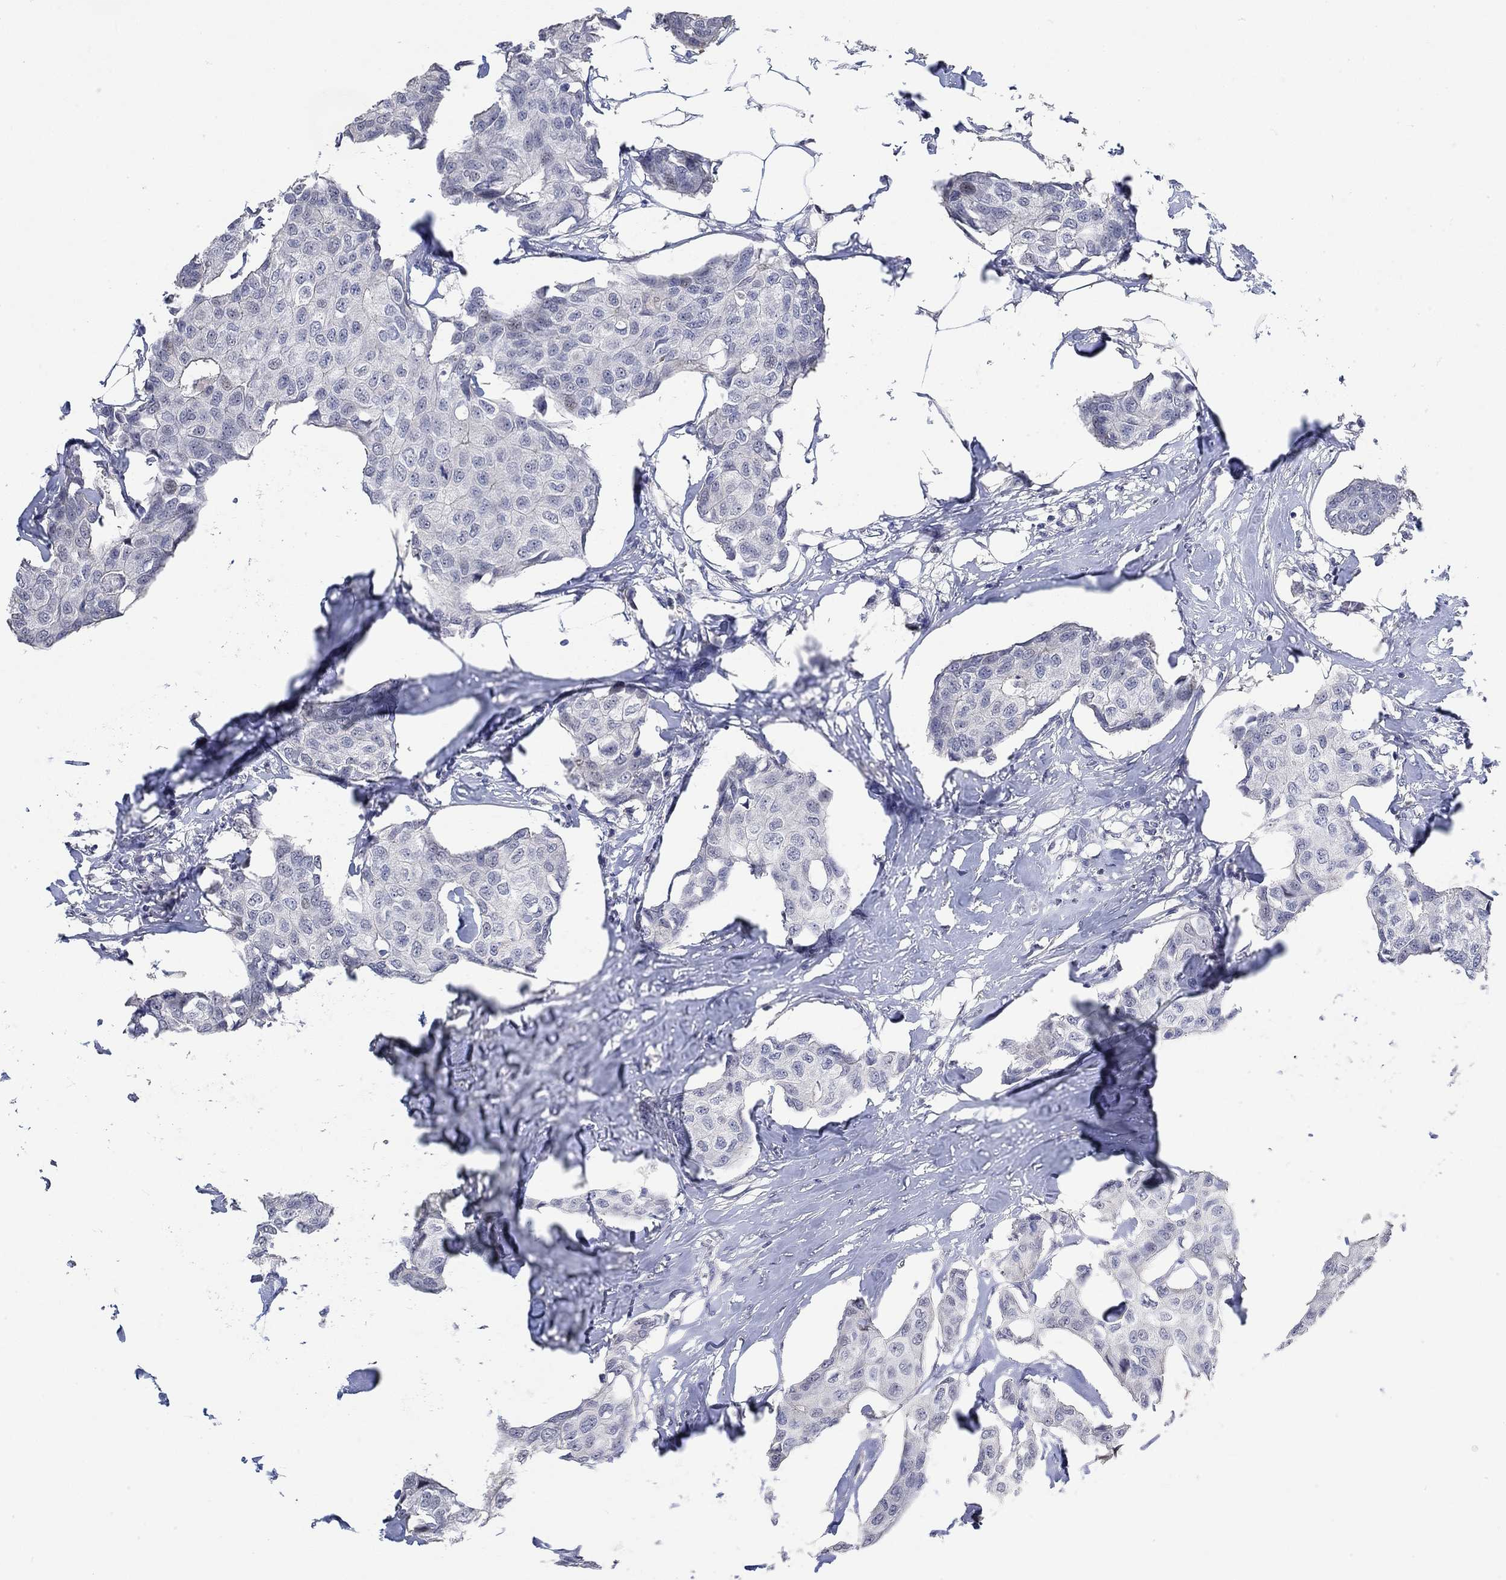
{"staining": {"intensity": "negative", "quantity": "none", "location": "none"}, "tissue": "breast cancer", "cell_type": "Tumor cells", "image_type": "cancer", "snomed": [{"axis": "morphology", "description": "Duct carcinoma"}, {"axis": "topography", "description": "Breast"}], "caption": "Breast intraductal carcinoma stained for a protein using immunohistochemistry (IHC) reveals no staining tumor cells.", "gene": "PNMA5", "patient": {"sex": "female", "age": 80}}